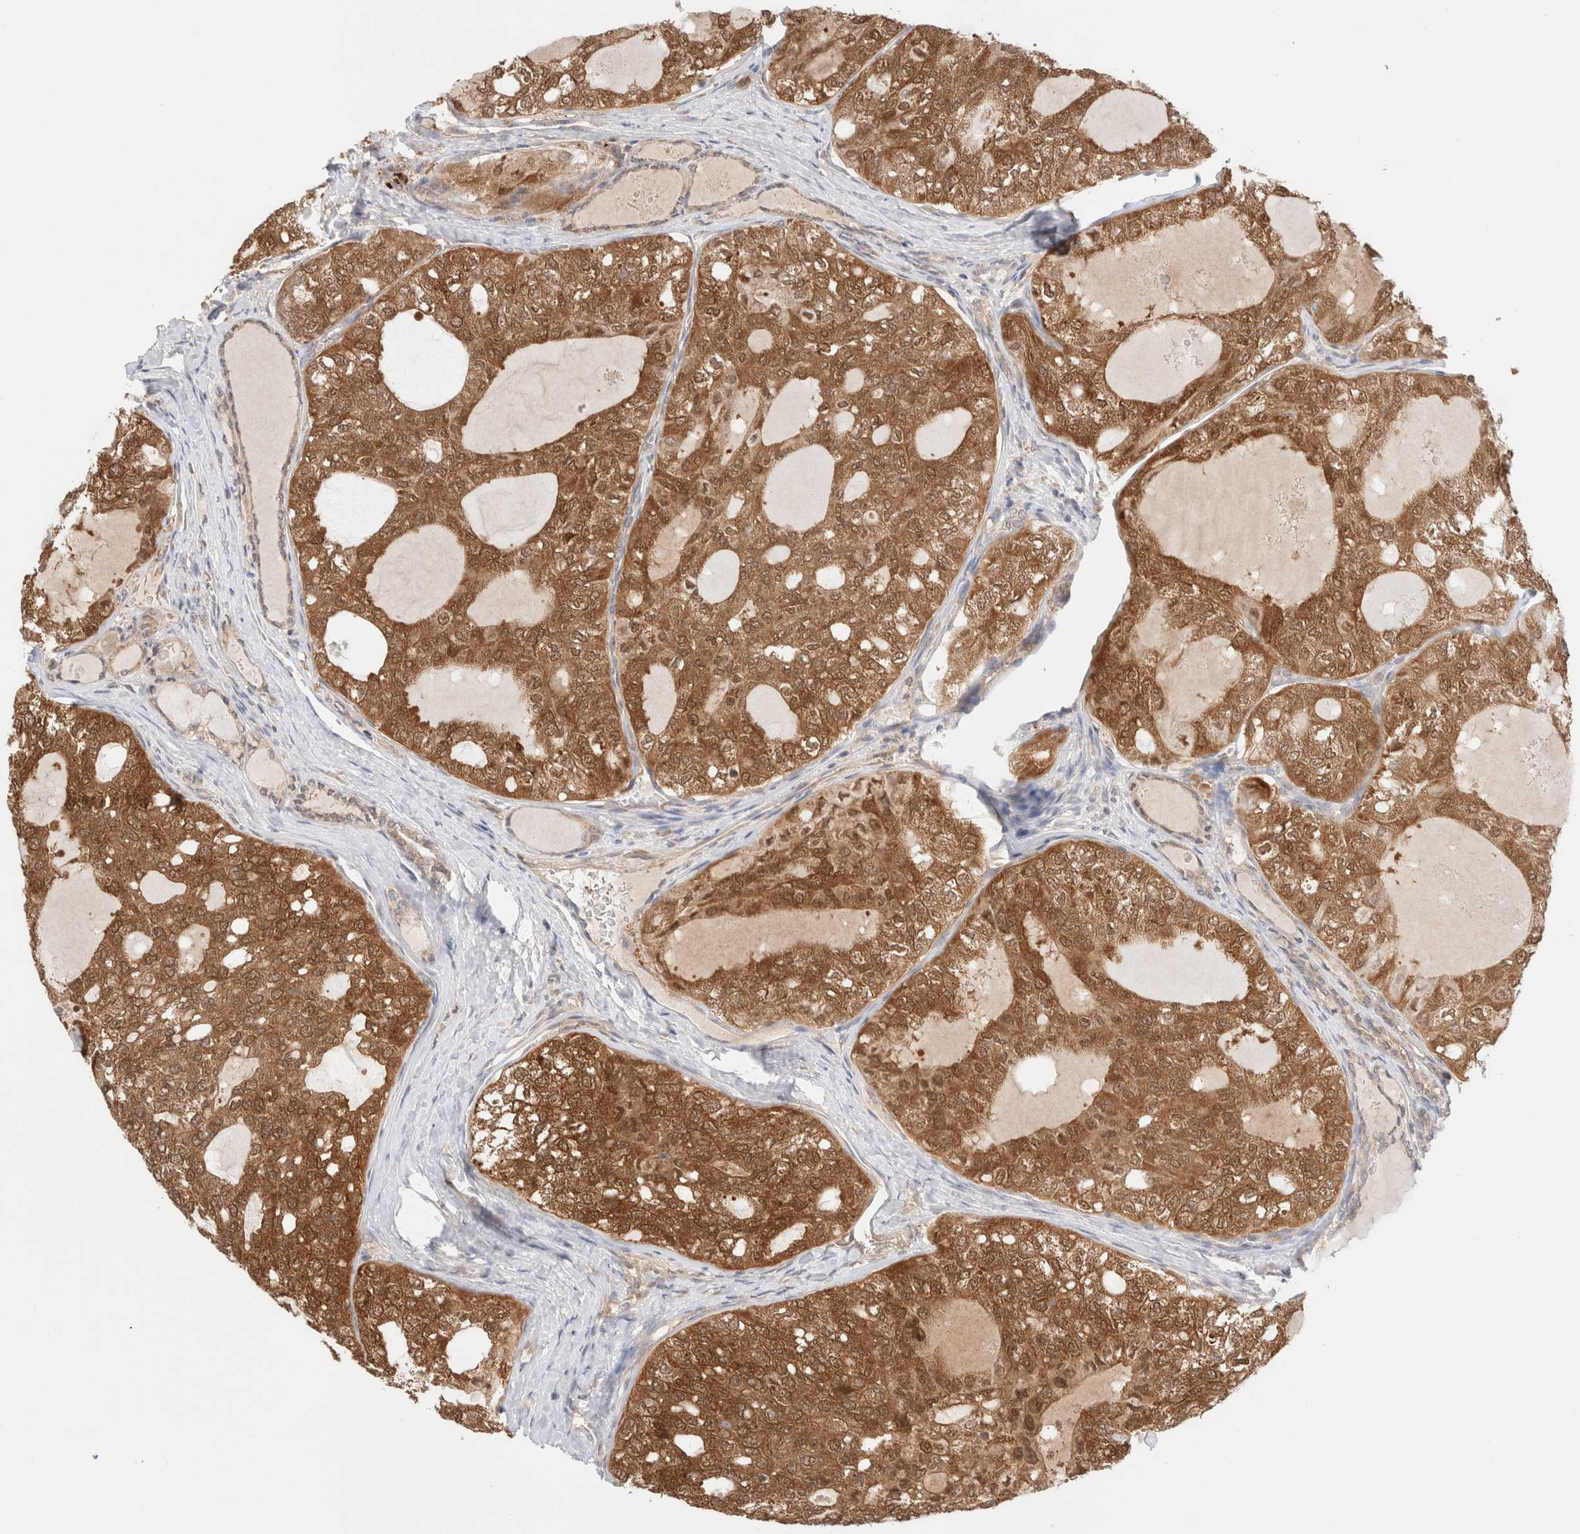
{"staining": {"intensity": "moderate", "quantity": ">75%", "location": "cytoplasmic/membranous"}, "tissue": "thyroid cancer", "cell_type": "Tumor cells", "image_type": "cancer", "snomed": [{"axis": "morphology", "description": "Follicular adenoma carcinoma, NOS"}, {"axis": "topography", "description": "Thyroid gland"}], "caption": "IHC of human follicular adenoma carcinoma (thyroid) exhibits medium levels of moderate cytoplasmic/membranous expression in approximately >75% of tumor cells.", "gene": "XKR4", "patient": {"sex": "male", "age": 75}}